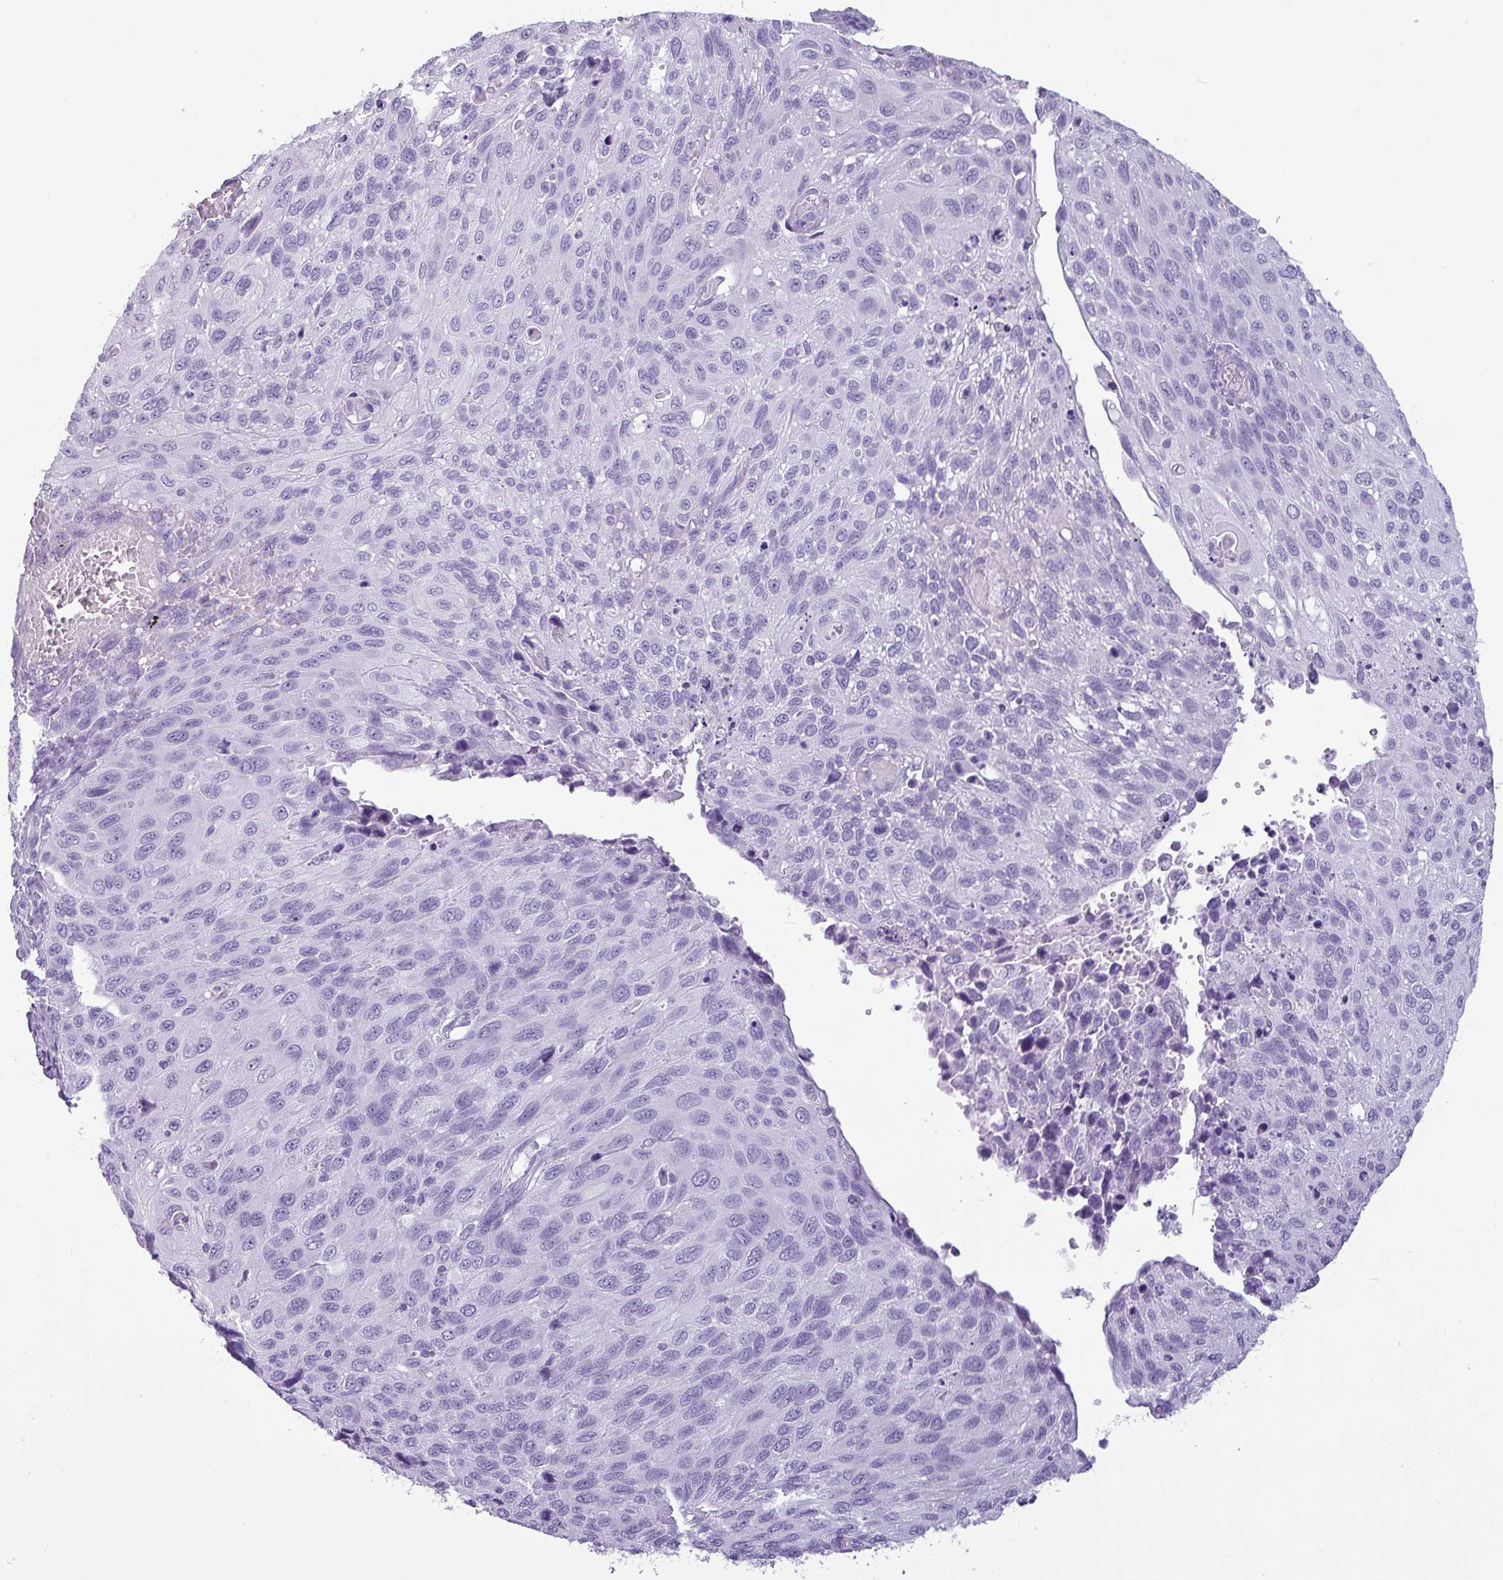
{"staining": {"intensity": "negative", "quantity": "none", "location": "none"}, "tissue": "cervical cancer", "cell_type": "Tumor cells", "image_type": "cancer", "snomed": [{"axis": "morphology", "description": "Squamous cell carcinoma, NOS"}, {"axis": "topography", "description": "Cervix"}], "caption": "The IHC image has no significant expression in tumor cells of cervical cancer (squamous cell carcinoma) tissue.", "gene": "AMY1B", "patient": {"sex": "female", "age": 70}}